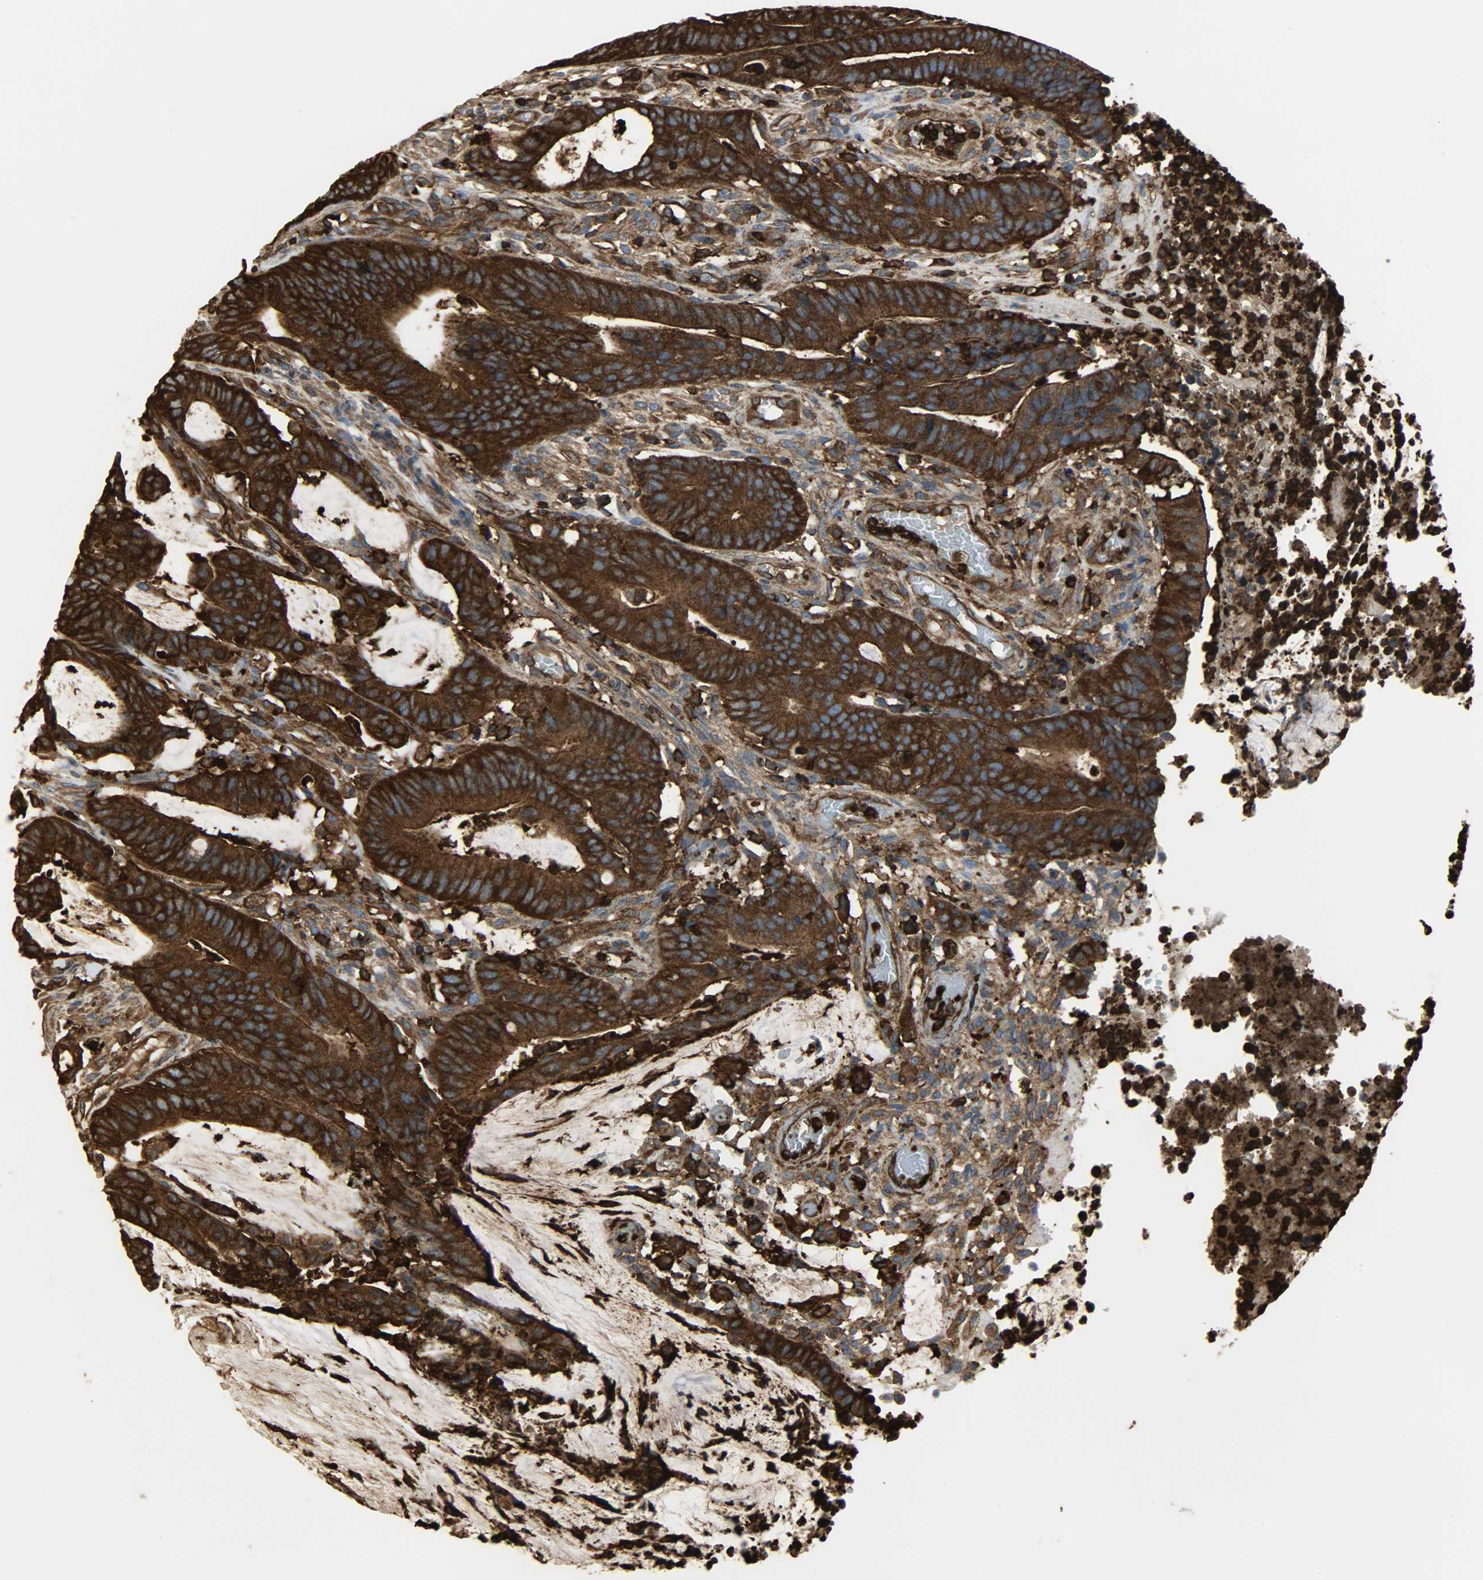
{"staining": {"intensity": "strong", "quantity": ">75%", "location": "cytoplasmic/membranous"}, "tissue": "colorectal cancer", "cell_type": "Tumor cells", "image_type": "cancer", "snomed": [{"axis": "morphology", "description": "Adenocarcinoma, NOS"}, {"axis": "topography", "description": "Rectum"}], "caption": "Immunohistochemical staining of human adenocarcinoma (colorectal) displays strong cytoplasmic/membranous protein staining in approximately >75% of tumor cells.", "gene": "VASP", "patient": {"sex": "female", "age": 66}}